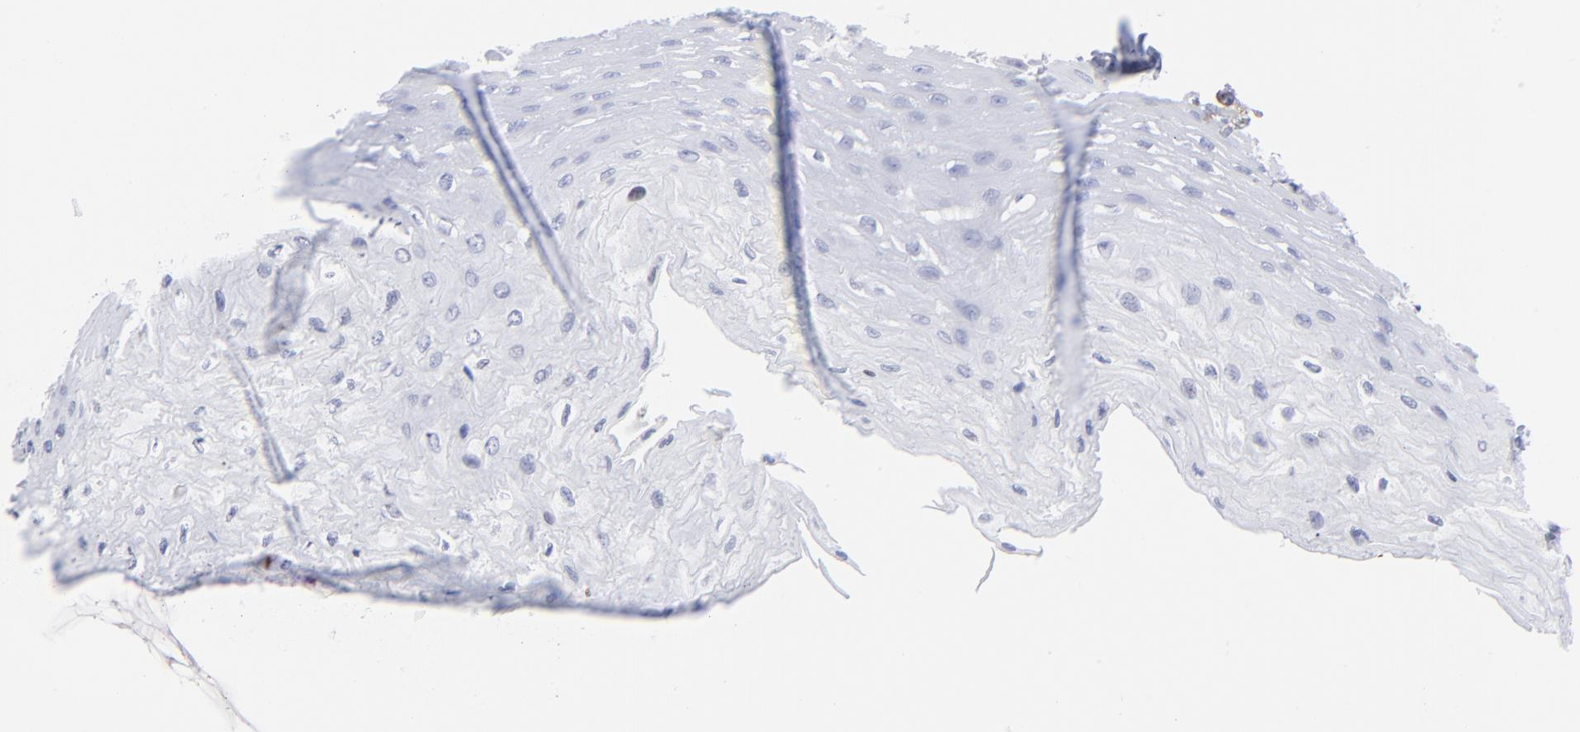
{"staining": {"intensity": "negative", "quantity": "none", "location": "none"}, "tissue": "esophagus", "cell_type": "Squamous epithelial cells", "image_type": "normal", "snomed": [{"axis": "morphology", "description": "Normal tissue, NOS"}, {"axis": "topography", "description": "Esophagus"}], "caption": "Squamous epithelial cells are negative for brown protein staining in normal esophagus.", "gene": "PDGFRB", "patient": {"sex": "female", "age": 61}}